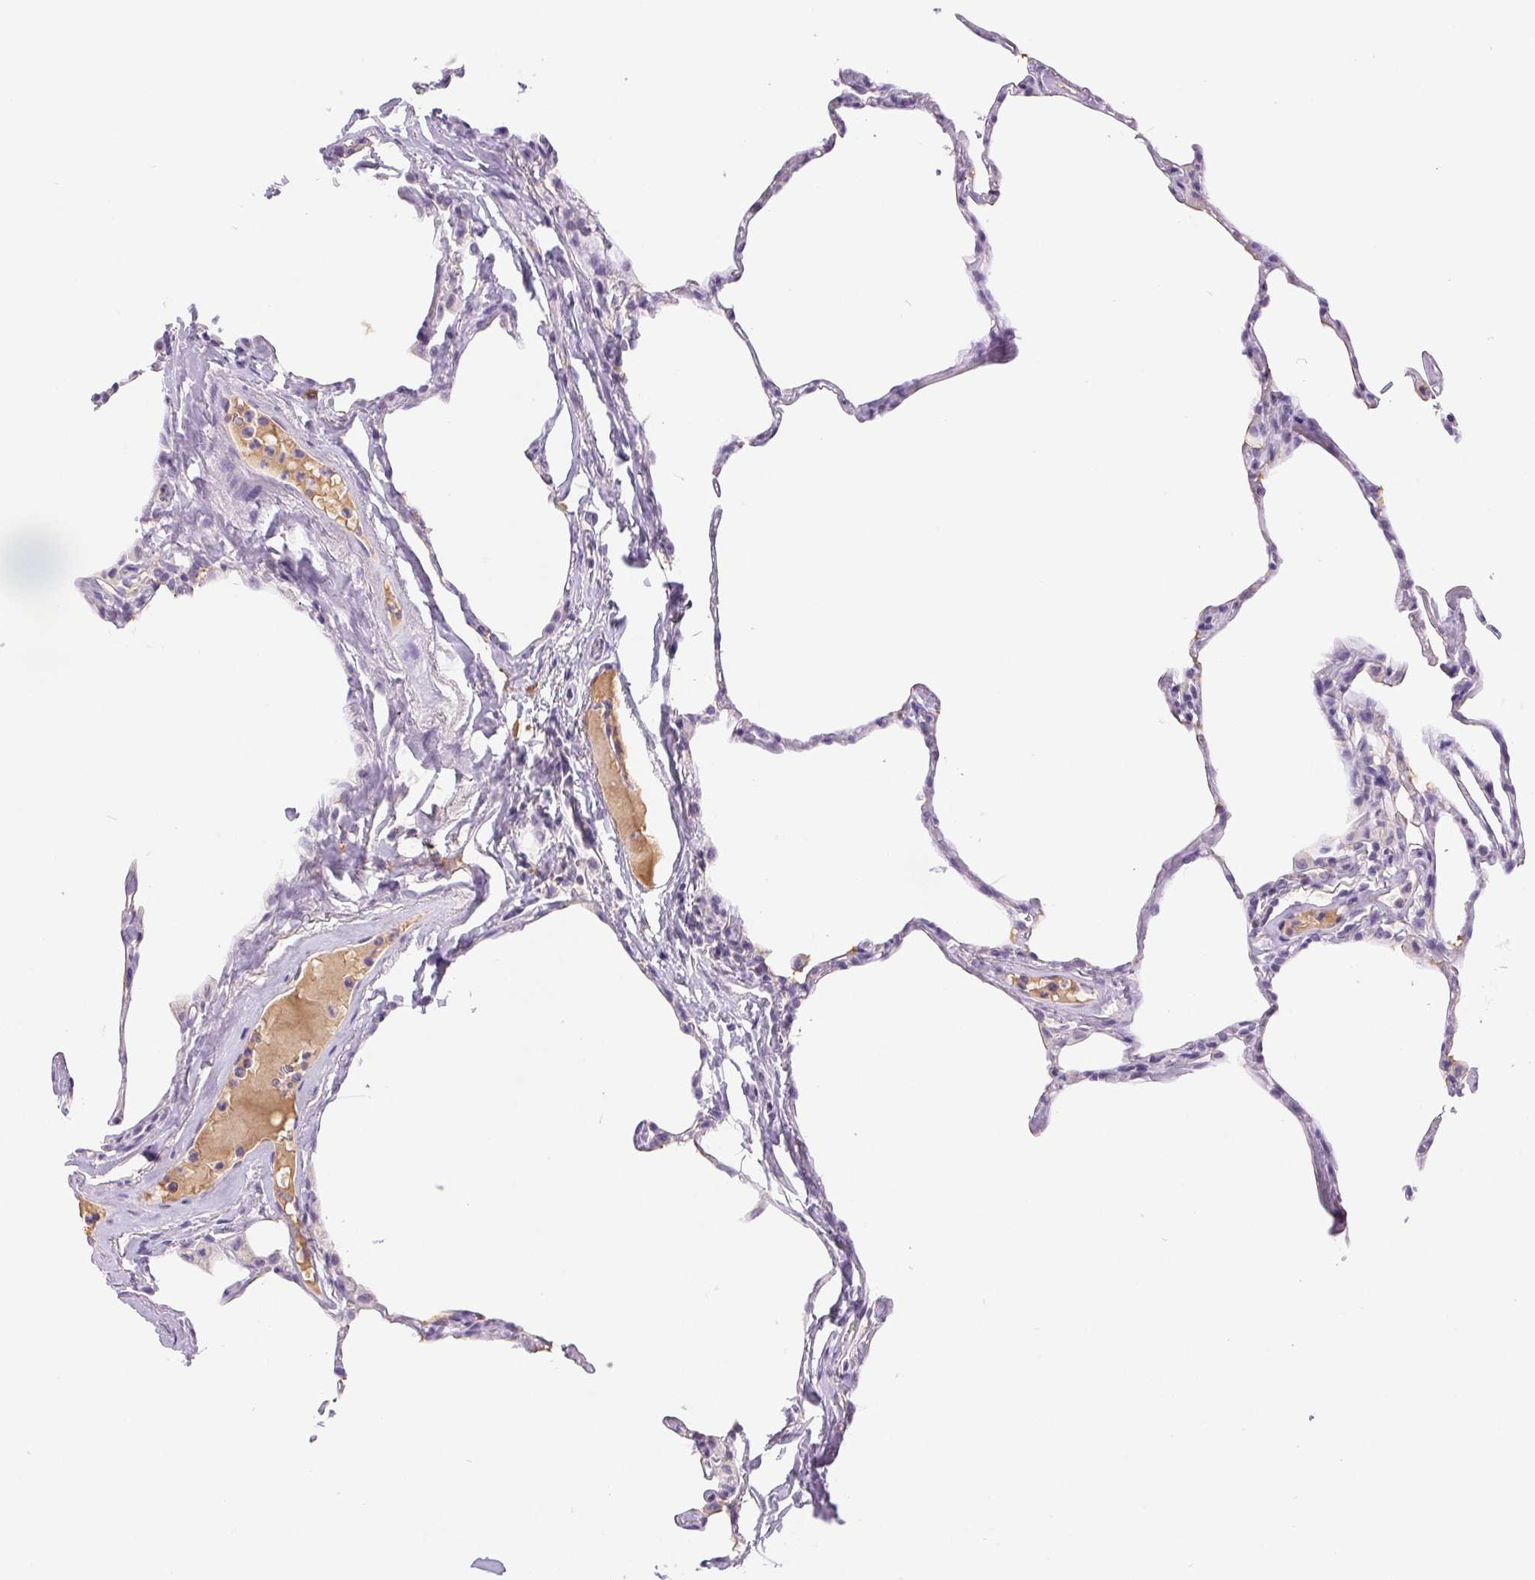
{"staining": {"intensity": "negative", "quantity": "none", "location": "none"}, "tissue": "lung", "cell_type": "Alveolar cells", "image_type": "normal", "snomed": [{"axis": "morphology", "description": "Normal tissue, NOS"}, {"axis": "topography", "description": "Lung"}], "caption": "High magnification brightfield microscopy of normal lung stained with DAB (3,3'-diaminobenzidine) (brown) and counterstained with hematoxylin (blue): alveolar cells show no significant expression.", "gene": "IFIT1B", "patient": {"sex": "male", "age": 65}}